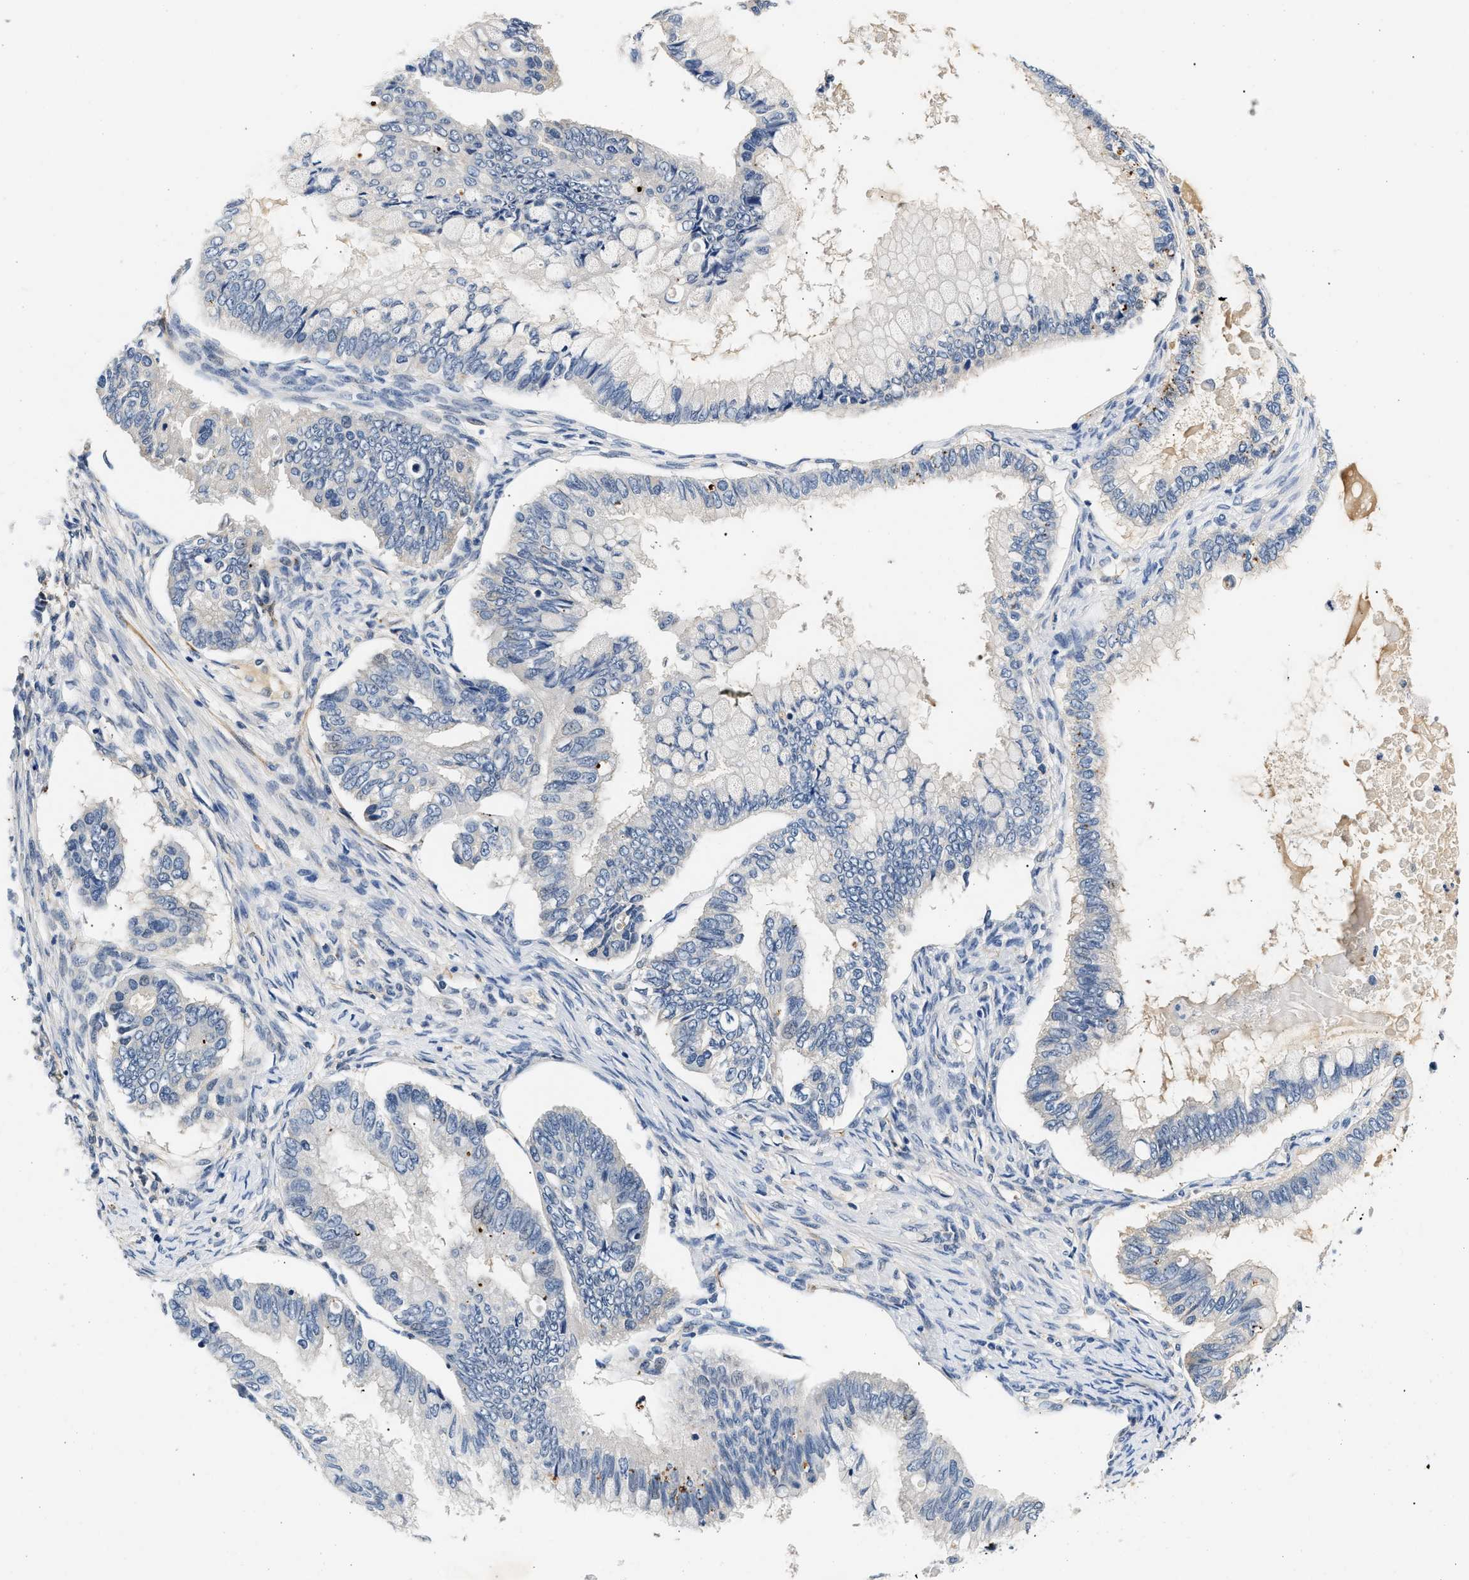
{"staining": {"intensity": "negative", "quantity": "none", "location": "none"}, "tissue": "ovarian cancer", "cell_type": "Tumor cells", "image_type": "cancer", "snomed": [{"axis": "morphology", "description": "Cystadenocarcinoma, mucinous, NOS"}, {"axis": "topography", "description": "Ovary"}], "caption": "A high-resolution micrograph shows IHC staining of ovarian cancer (mucinous cystadenocarcinoma), which displays no significant expression in tumor cells.", "gene": "MED22", "patient": {"sex": "female", "age": 80}}